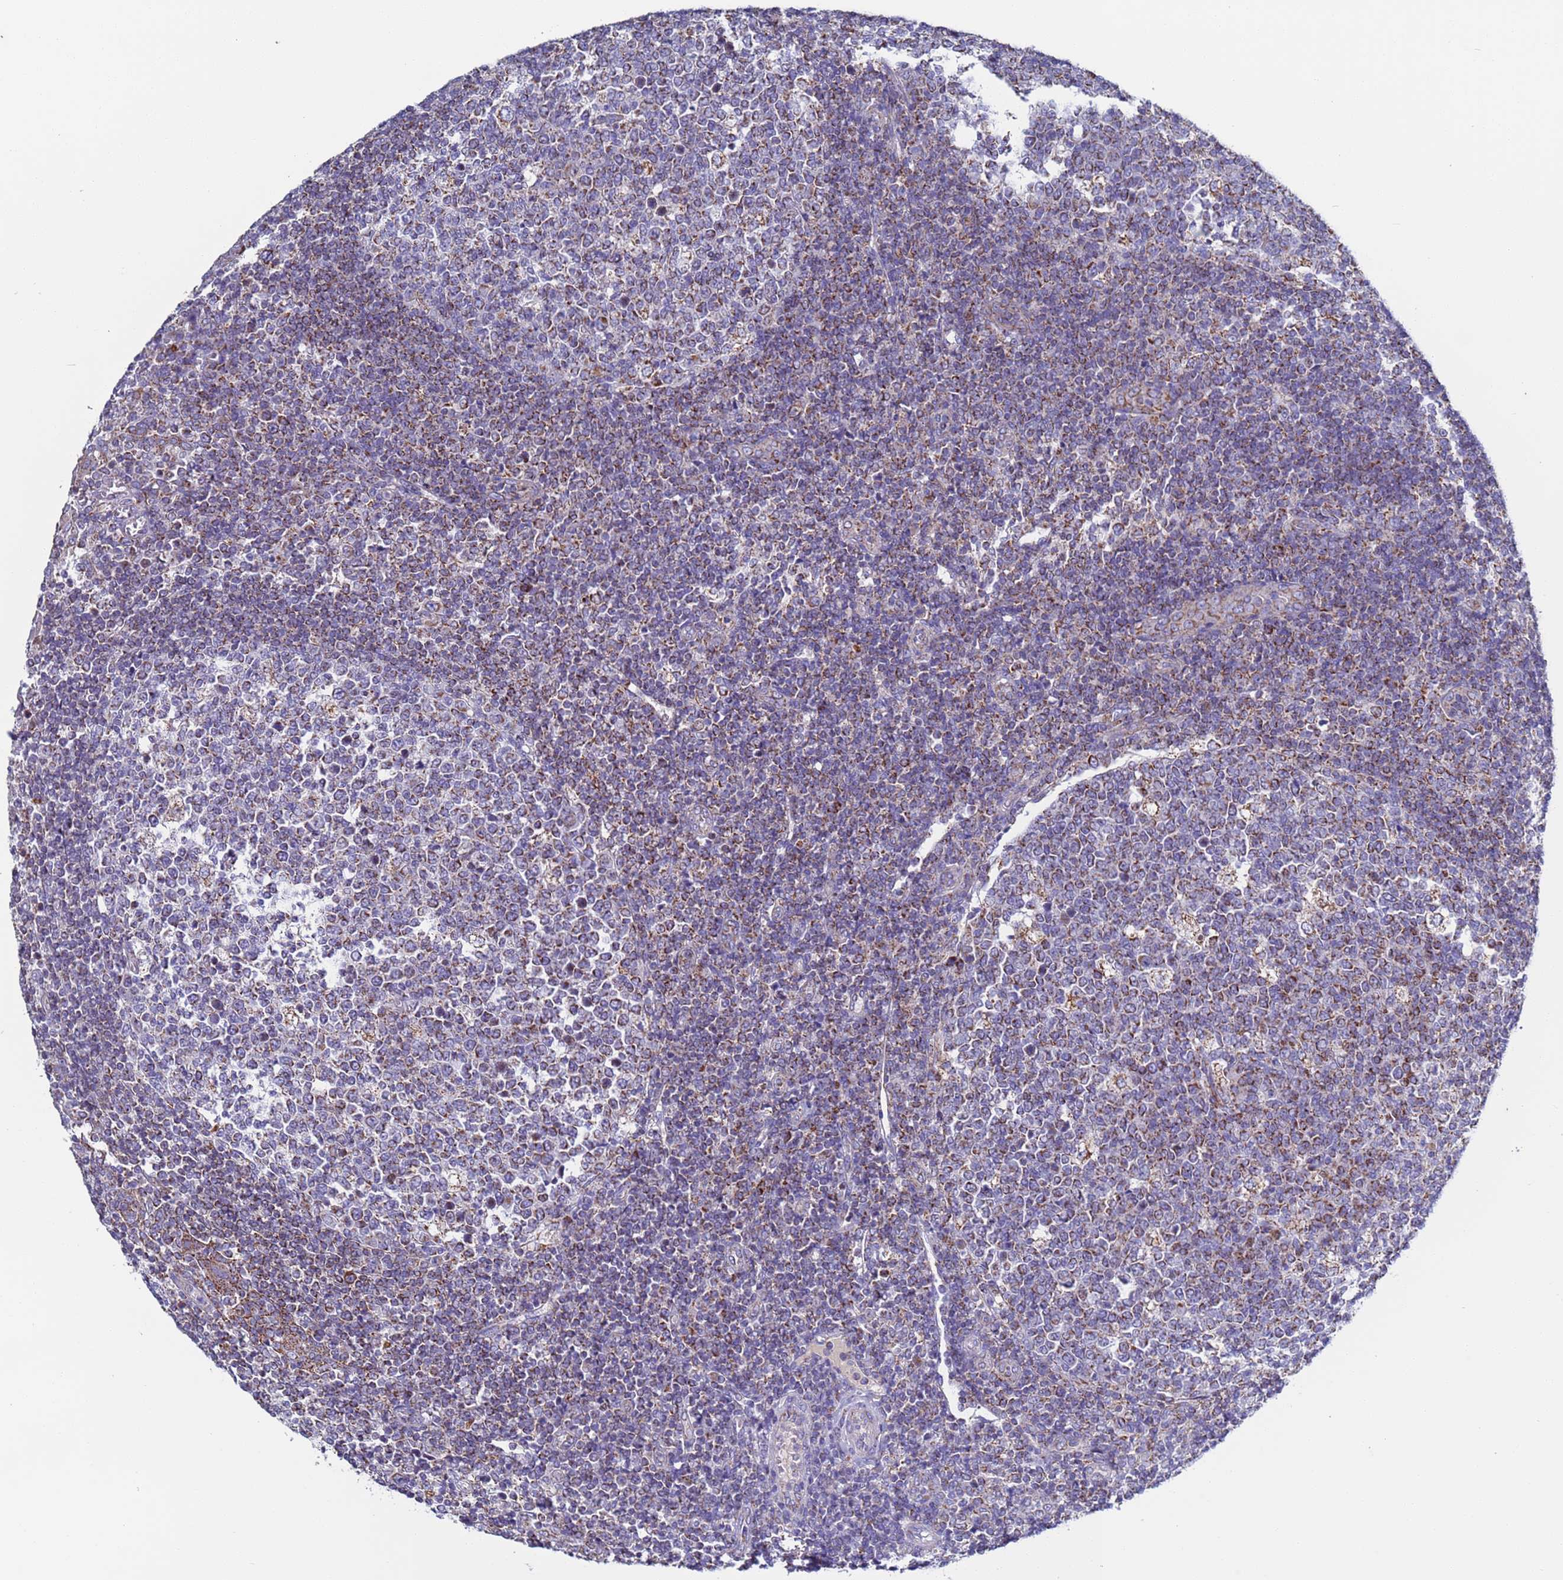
{"staining": {"intensity": "strong", "quantity": ">75%", "location": "cytoplasmic/membranous"}, "tissue": "tonsil", "cell_type": "Germinal center cells", "image_type": "normal", "snomed": [{"axis": "morphology", "description": "Normal tissue, NOS"}, {"axis": "topography", "description": "Tonsil"}], "caption": "Immunohistochemical staining of unremarkable tonsil demonstrates high levels of strong cytoplasmic/membranous staining in about >75% of germinal center cells.", "gene": "ZBTB39", "patient": {"sex": "female", "age": 19}}